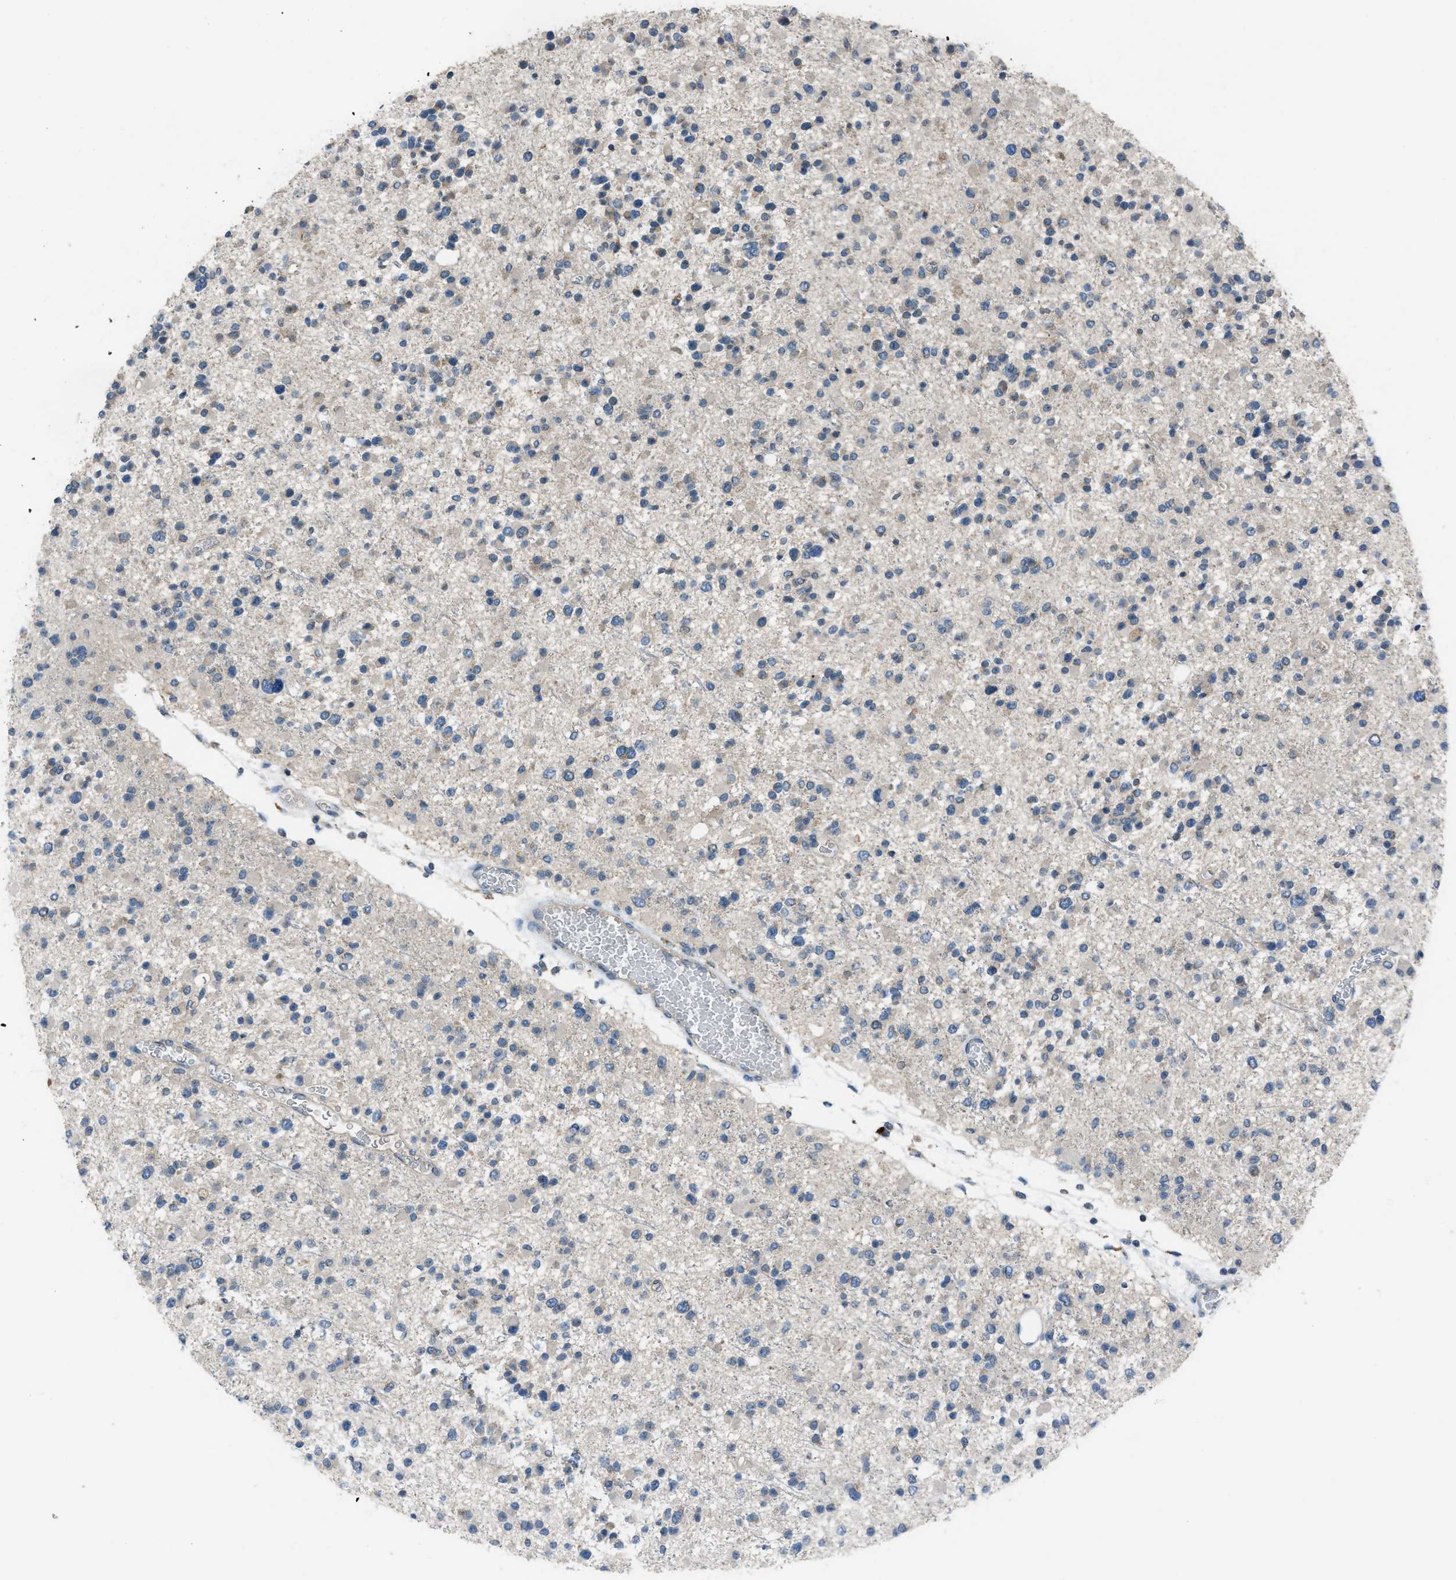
{"staining": {"intensity": "negative", "quantity": "none", "location": "none"}, "tissue": "glioma", "cell_type": "Tumor cells", "image_type": "cancer", "snomed": [{"axis": "morphology", "description": "Glioma, malignant, Low grade"}, {"axis": "topography", "description": "Brain"}], "caption": "Malignant glioma (low-grade) stained for a protein using immunohistochemistry shows no staining tumor cells.", "gene": "MIS18A", "patient": {"sex": "female", "age": 22}}